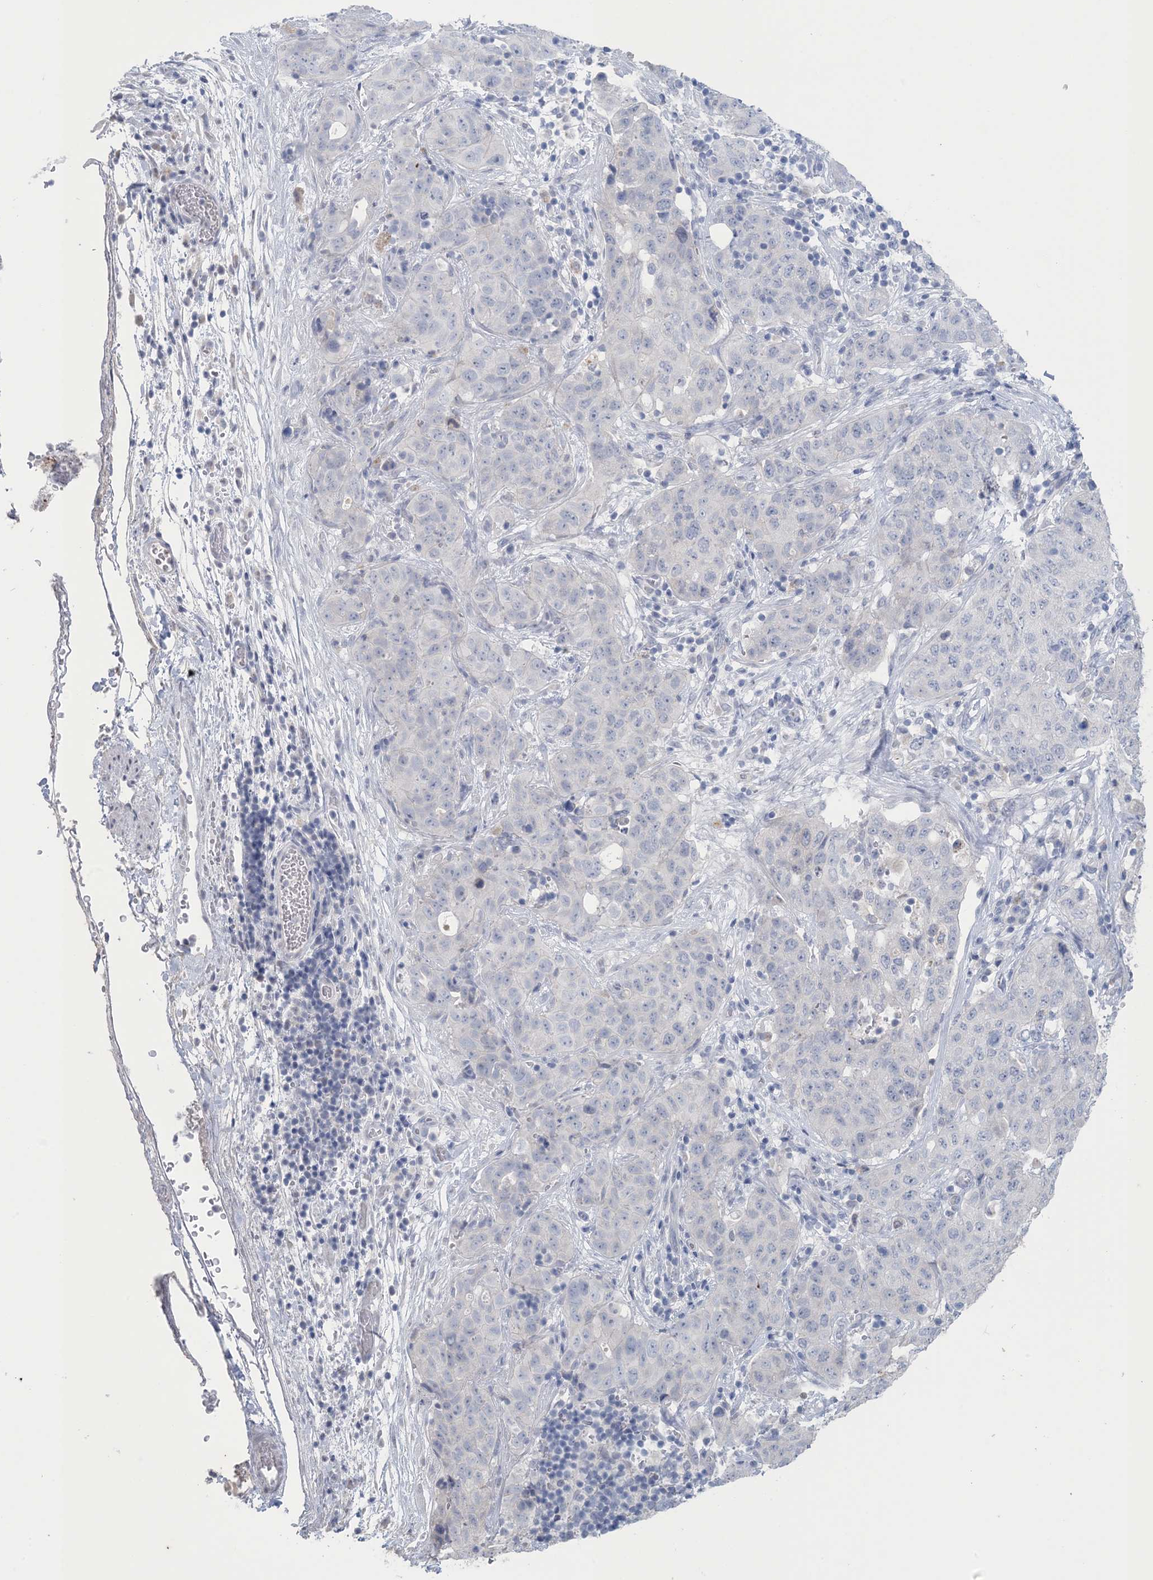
{"staining": {"intensity": "negative", "quantity": "none", "location": "none"}, "tissue": "stomach cancer", "cell_type": "Tumor cells", "image_type": "cancer", "snomed": [{"axis": "morphology", "description": "Normal tissue, NOS"}, {"axis": "morphology", "description": "Adenocarcinoma, NOS"}, {"axis": "topography", "description": "Lymph node"}, {"axis": "topography", "description": "Stomach"}], "caption": "Tumor cells show no significant expression in stomach cancer.", "gene": "GABRG1", "patient": {"sex": "male", "age": 48}}